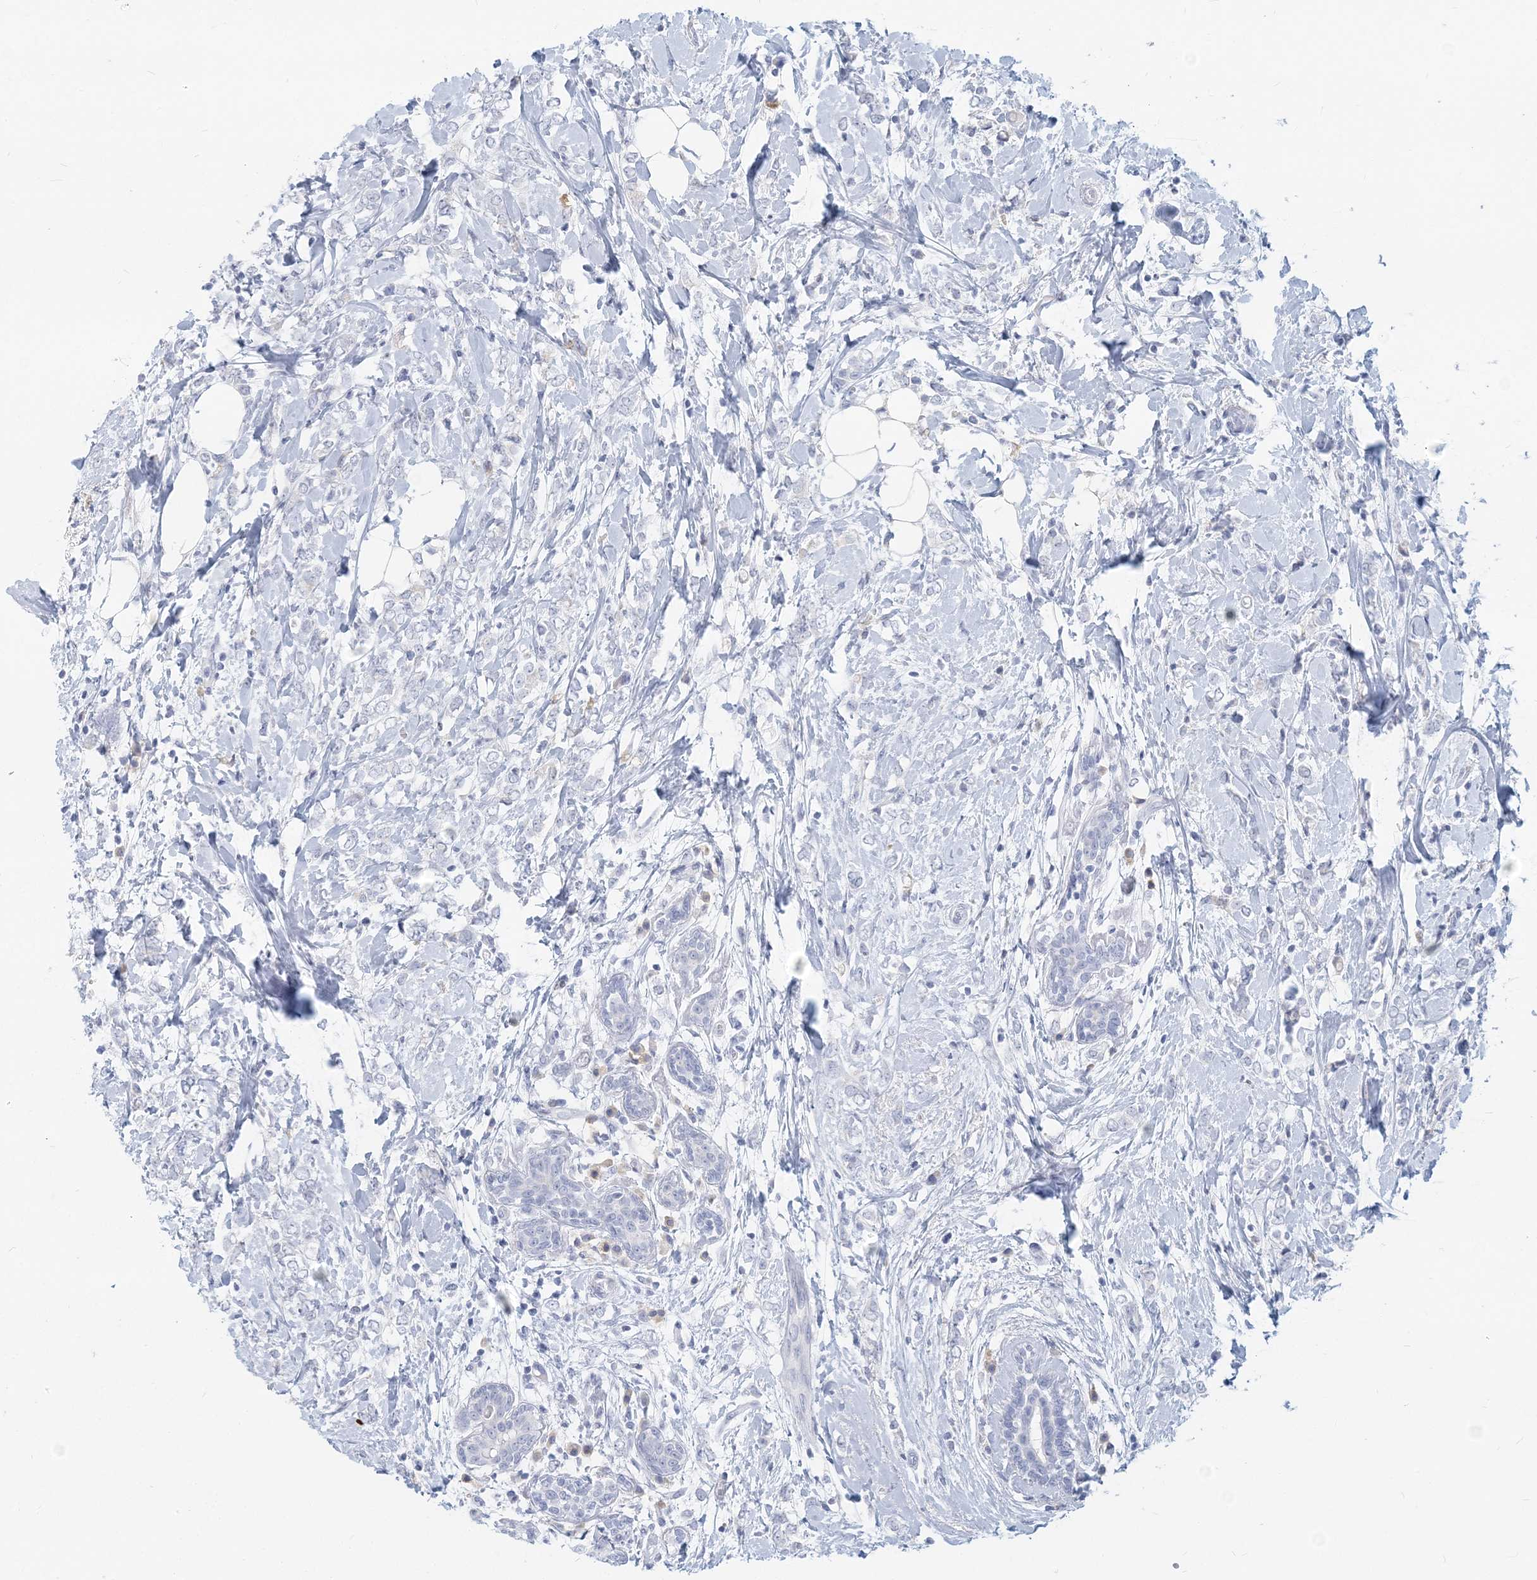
{"staining": {"intensity": "negative", "quantity": "none", "location": "none"}, "tissue": "breast cancer", "cell_type": "Tumor cells", "image_type": "cancer", "snomed": [{"axis": "morphology", "description": "Normal tissue, NOS"}, {"axis": "morphology", "description": "Lobular carcinoma"}, {"axis": "topography", "description": "Breast"}], "caption": "IHC photomicrograph of breast cancer stained for a protein (brown), which displays no positivity in tumor cells.", "gene": "CSN1S1", "patient": {"sex": "female", "age": 47}}